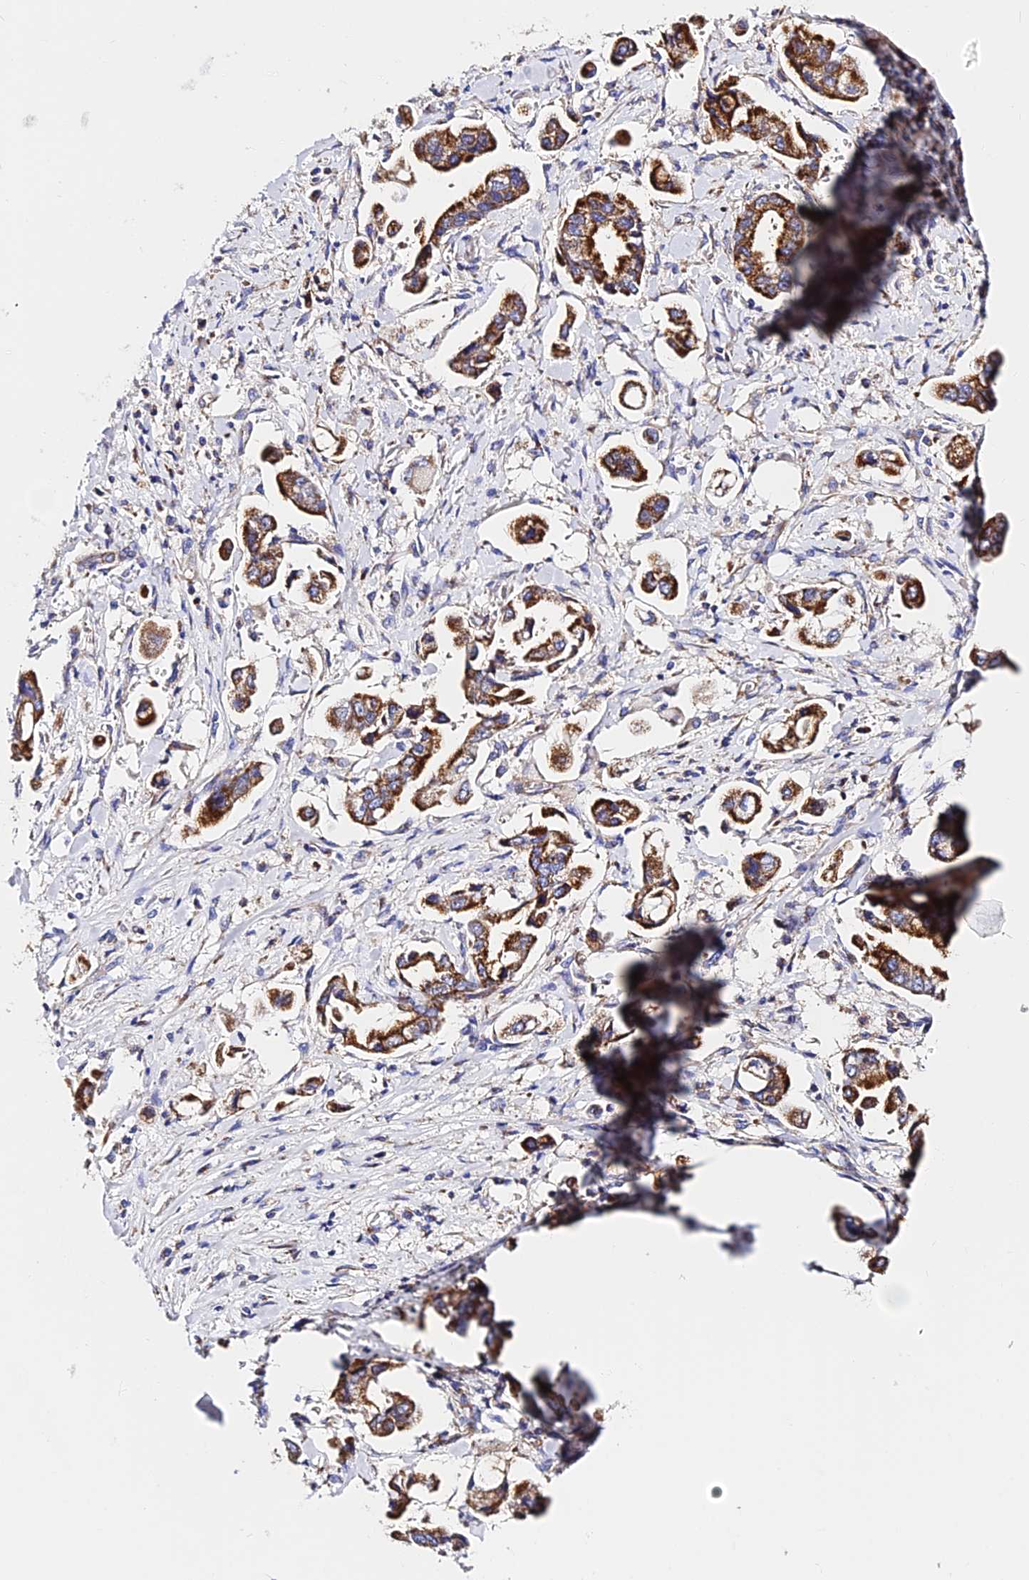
{"staining": {"intensity": "strong", "quantity": ">75%", "location": "cytoplasmic/membranous"}, "tissue": "stomach cancer", "cell_type": "Tumor cells", "image_type": "cancer", "snomed": [{"axis": "morphology", "description": "Adenocarcinoma, NOS"}, {"axis": "topography", "description": "Stomach"}], "caption": "Stomach cancer (adenocarcinoma) stained for a protein reveals strong cytoplasmic/membranous positivity in tumor cells. The protein is shown in brown color, while the nuclei are stained blue.", "gene": "ZNF573", "patient": {"sex": "male", "age": 62}}